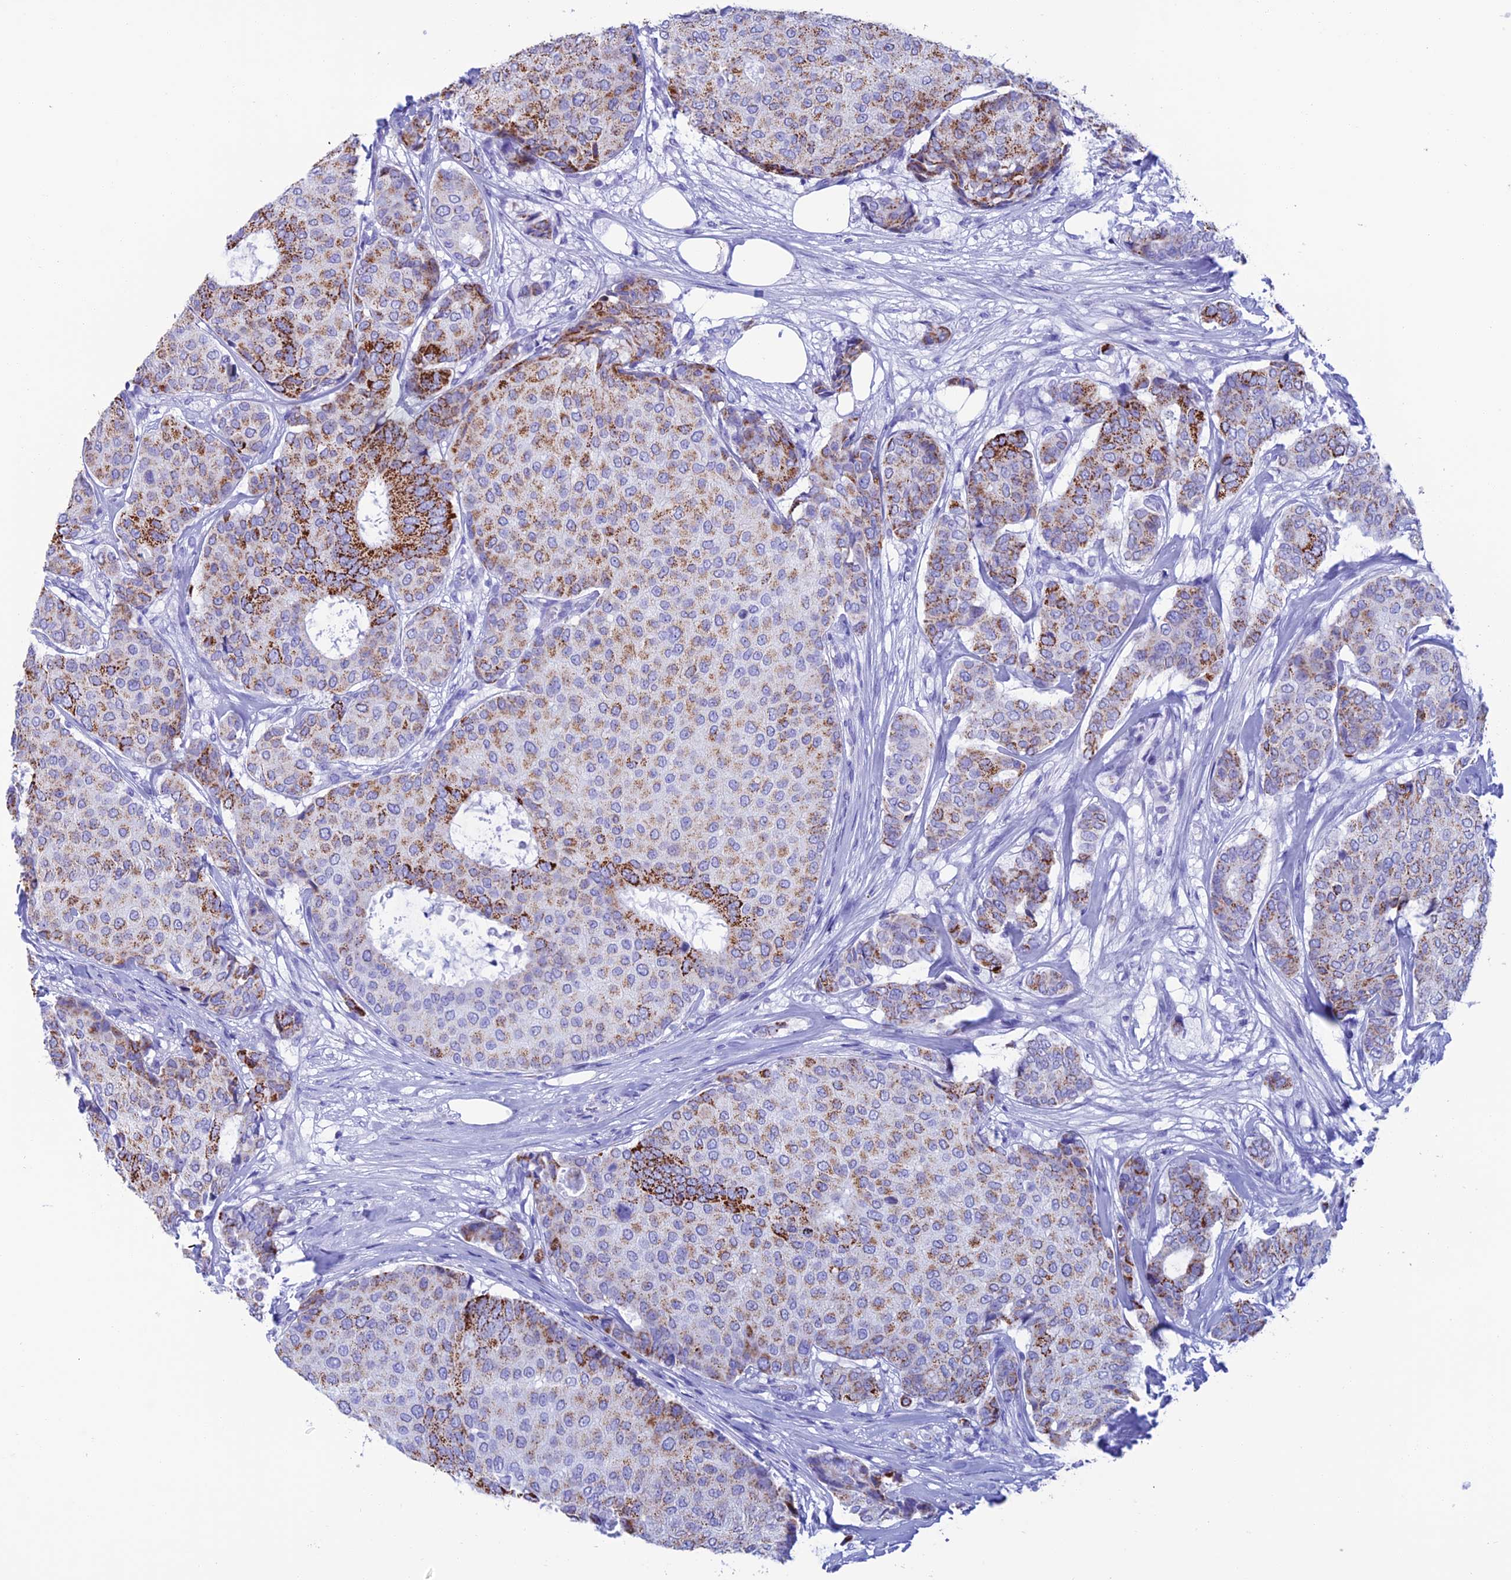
{"staining": {"intensity": "strong", "quantity": "25%-75%", "location": "cytoplasmic/membranous"}, "tissue": "breast cancer", "cell_type": "Tumor cells", "image_type": "cancer", "snomed": [{"axis": "morphology", "description": "Duct carcinoma"}, {"axis": "topography", "description": "Breast"}], "caption": "This photomicrograph demonstrates infiltrating ductal carcinoma (breast) stained with immunohistochemistry to label a protein in brown. The cytoplasmic/membranous of tumor cells show strong positivity for the protein. Nuclei are counter-stained blue.", "gene": "NXPE4", "patient": {"sex": "female", "age": 75}}